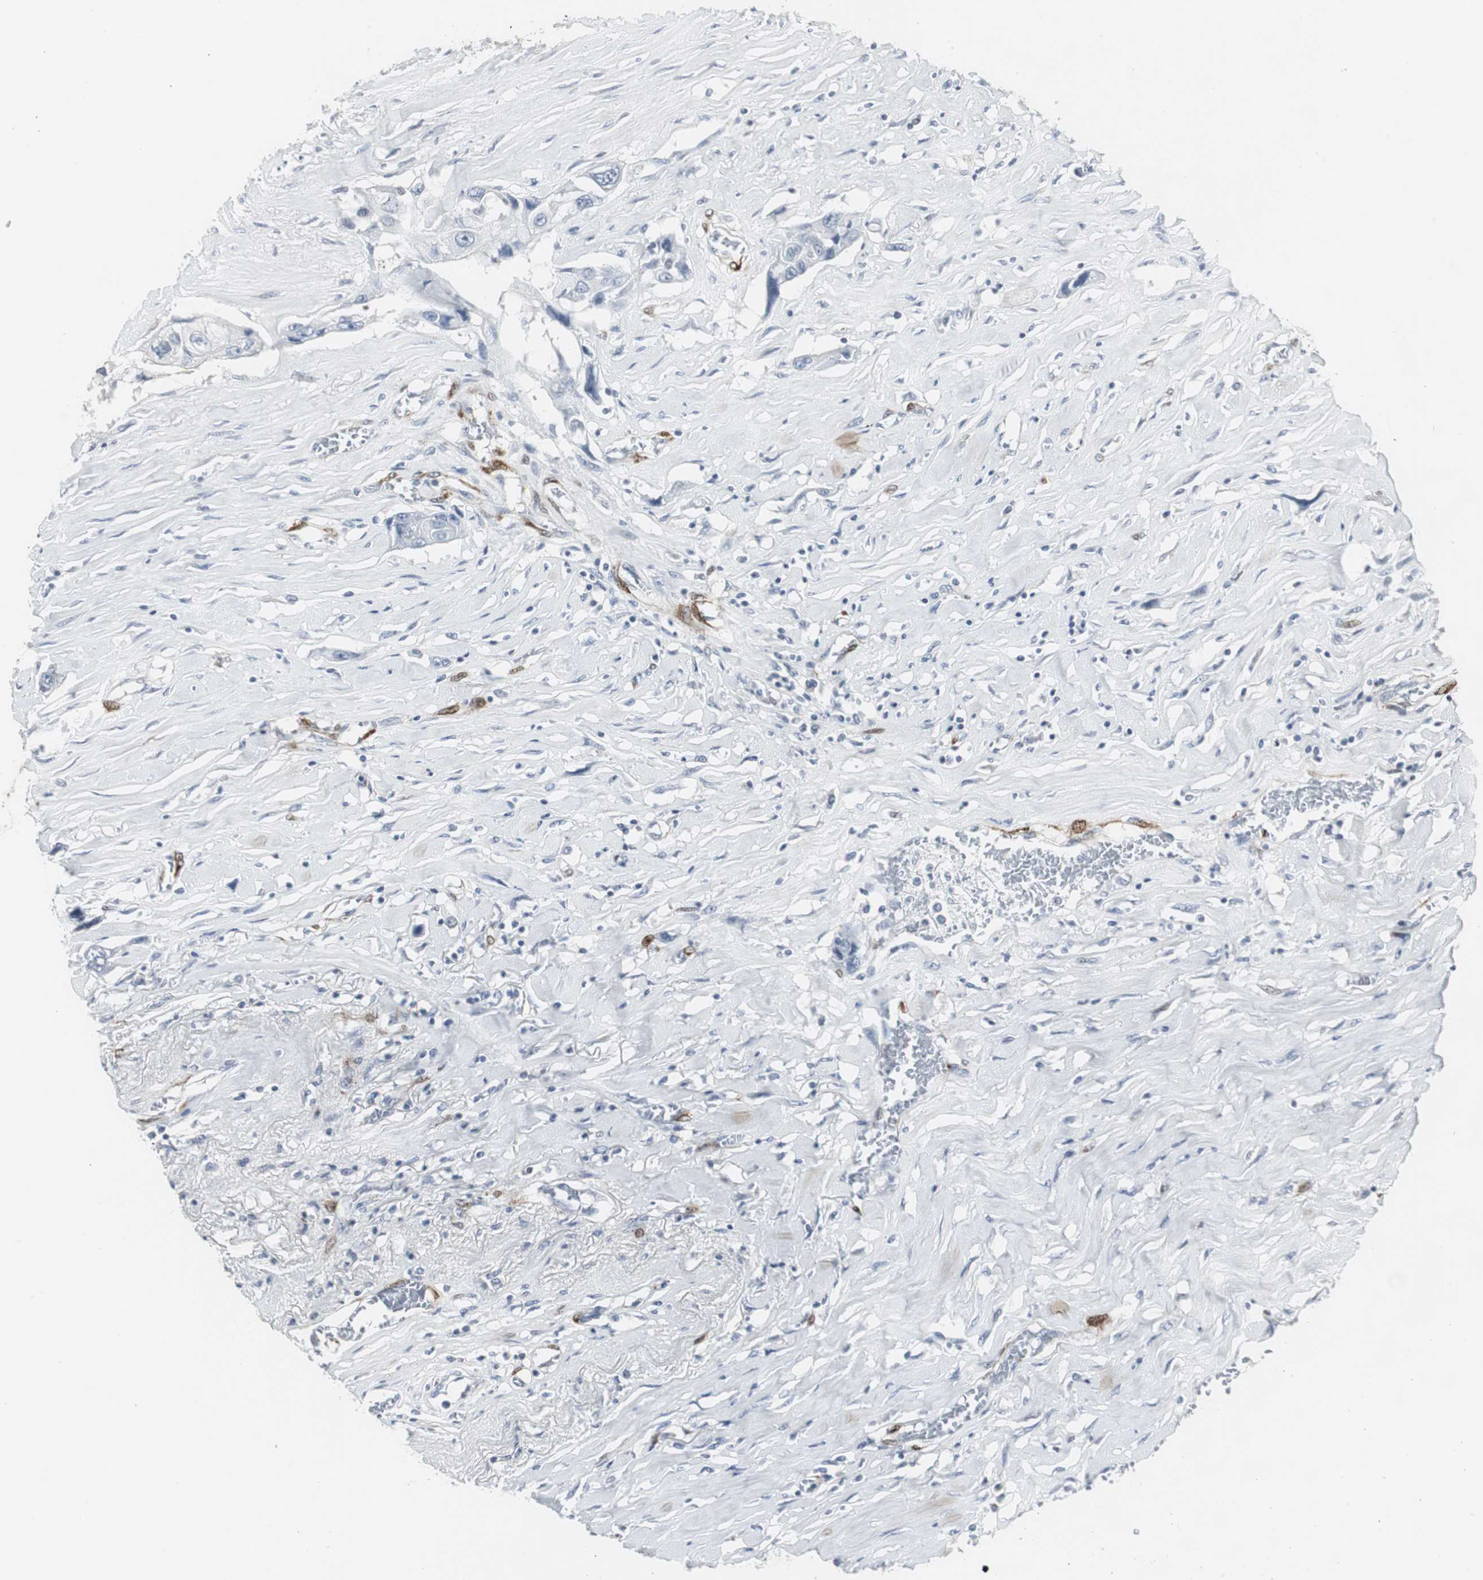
{"staining": {"intensity": "negative", "quantity": "none", "location": "none"}, "tissue": "lung cancer", "cell_type": "Tumor cells", "image_type": "cancer", "snomed": [{"axis": "morphology", "description": "Squamous cell carcinoma, NOS"}, {"axis": "topography", "description": "Lung"}], "caption": "IHC of squamous cell carcinoma (lung) demonstrates no staining in tumor cells. (DAB (3,3'-diaminobenzidine) immunohistochemistry (IHC), high magnification).", "gene": "PPP1R14A", "patient": {"sex": "male", "age": 71}}